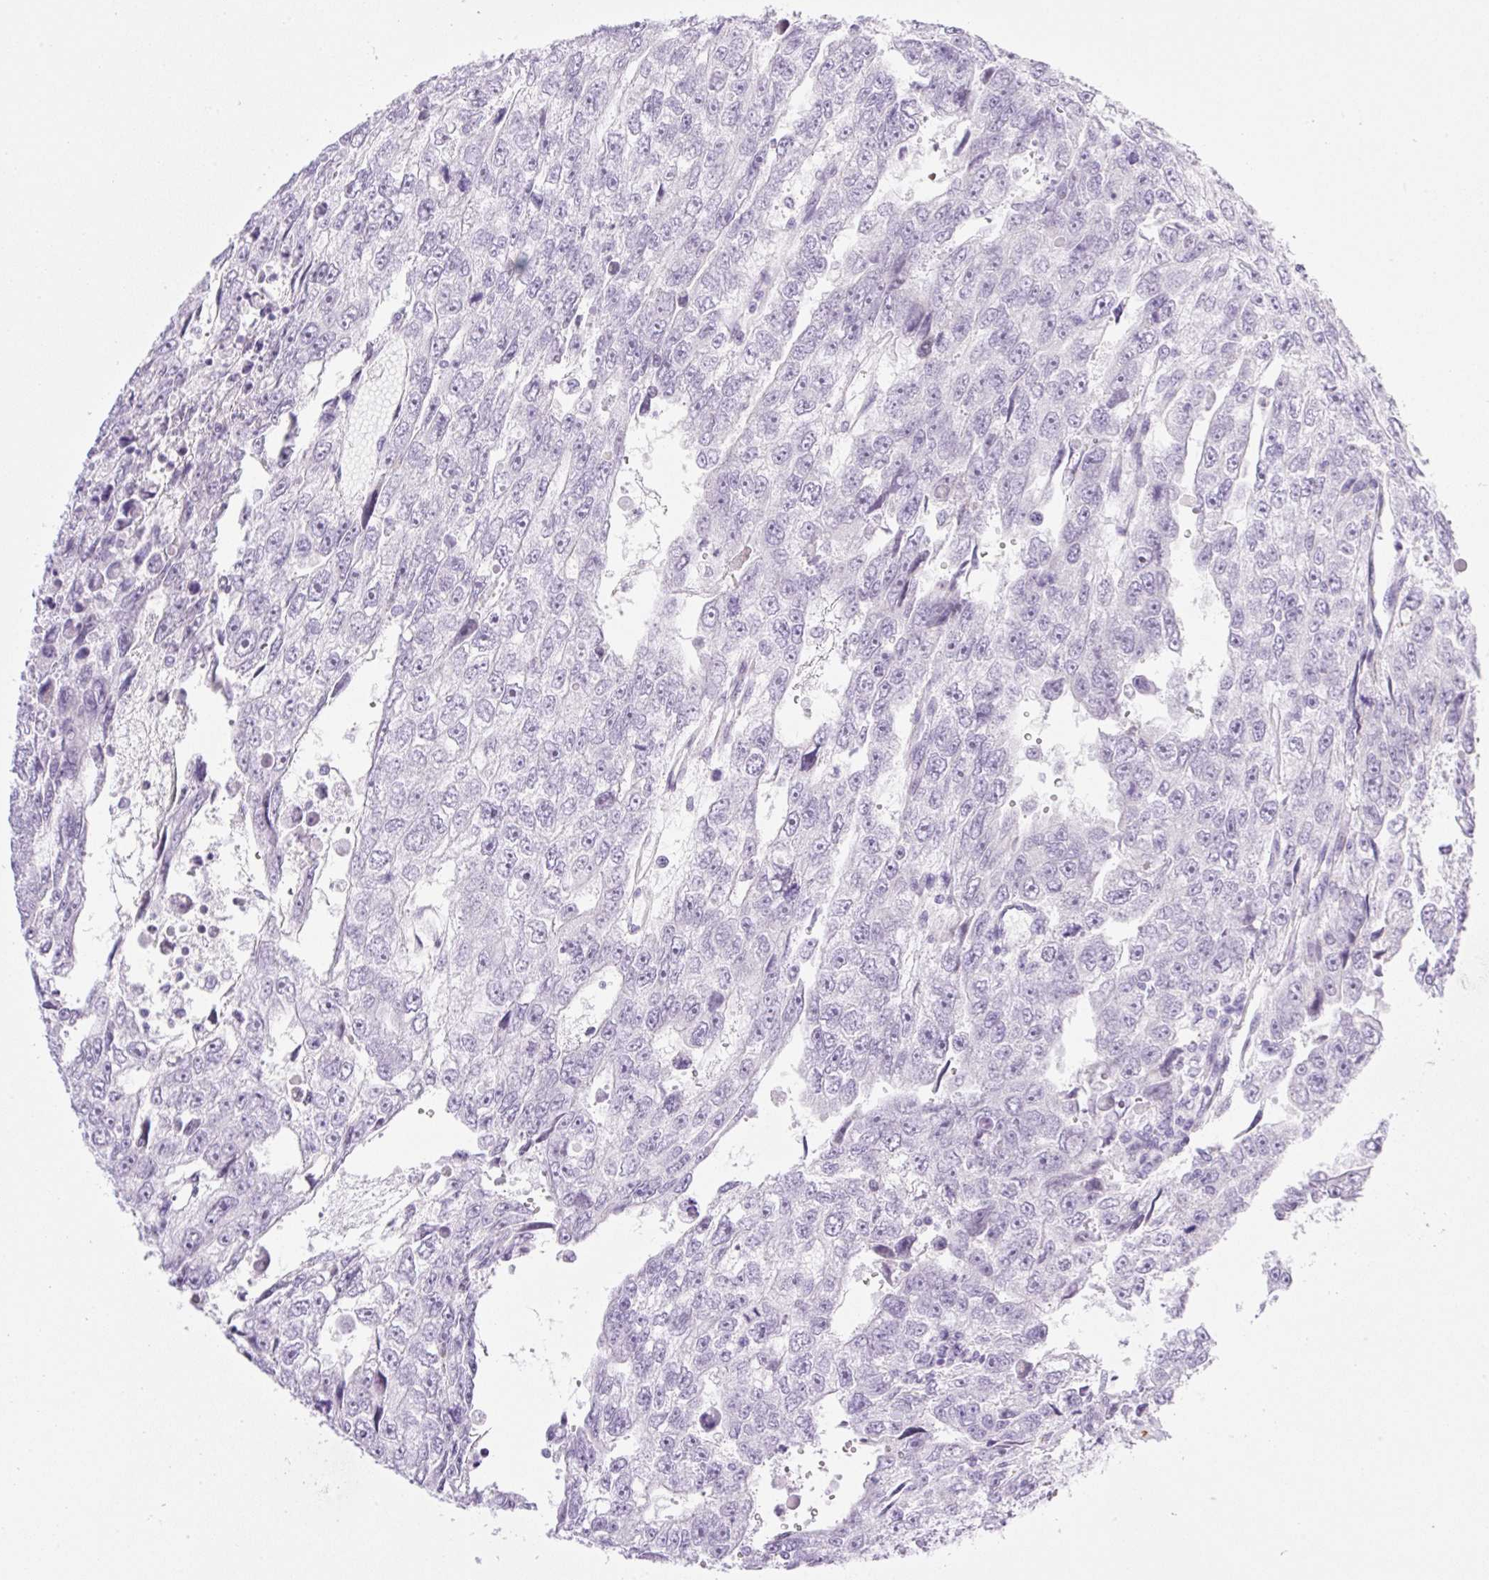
{"staining": {"intensity": "negative", "quantity": "none", "location": "none"}, "tissue": "testis cancer", "cell_type": "Tumor cells", "image_type": "cancer", "snomed": [{"axis": "morphology", "description": "Carcinoma, Embryonal, NOS"}, {"axis": "topography", "description": "Testis"}], "caption": "This photomicrograph is of testis cancer stained with IHC to label a protein in brown with the nuclei are counter-stained blue. There is no positivity in tumor cells.", "gene": "SPRR4", "patient": {"sex": "male", "age": 20}}